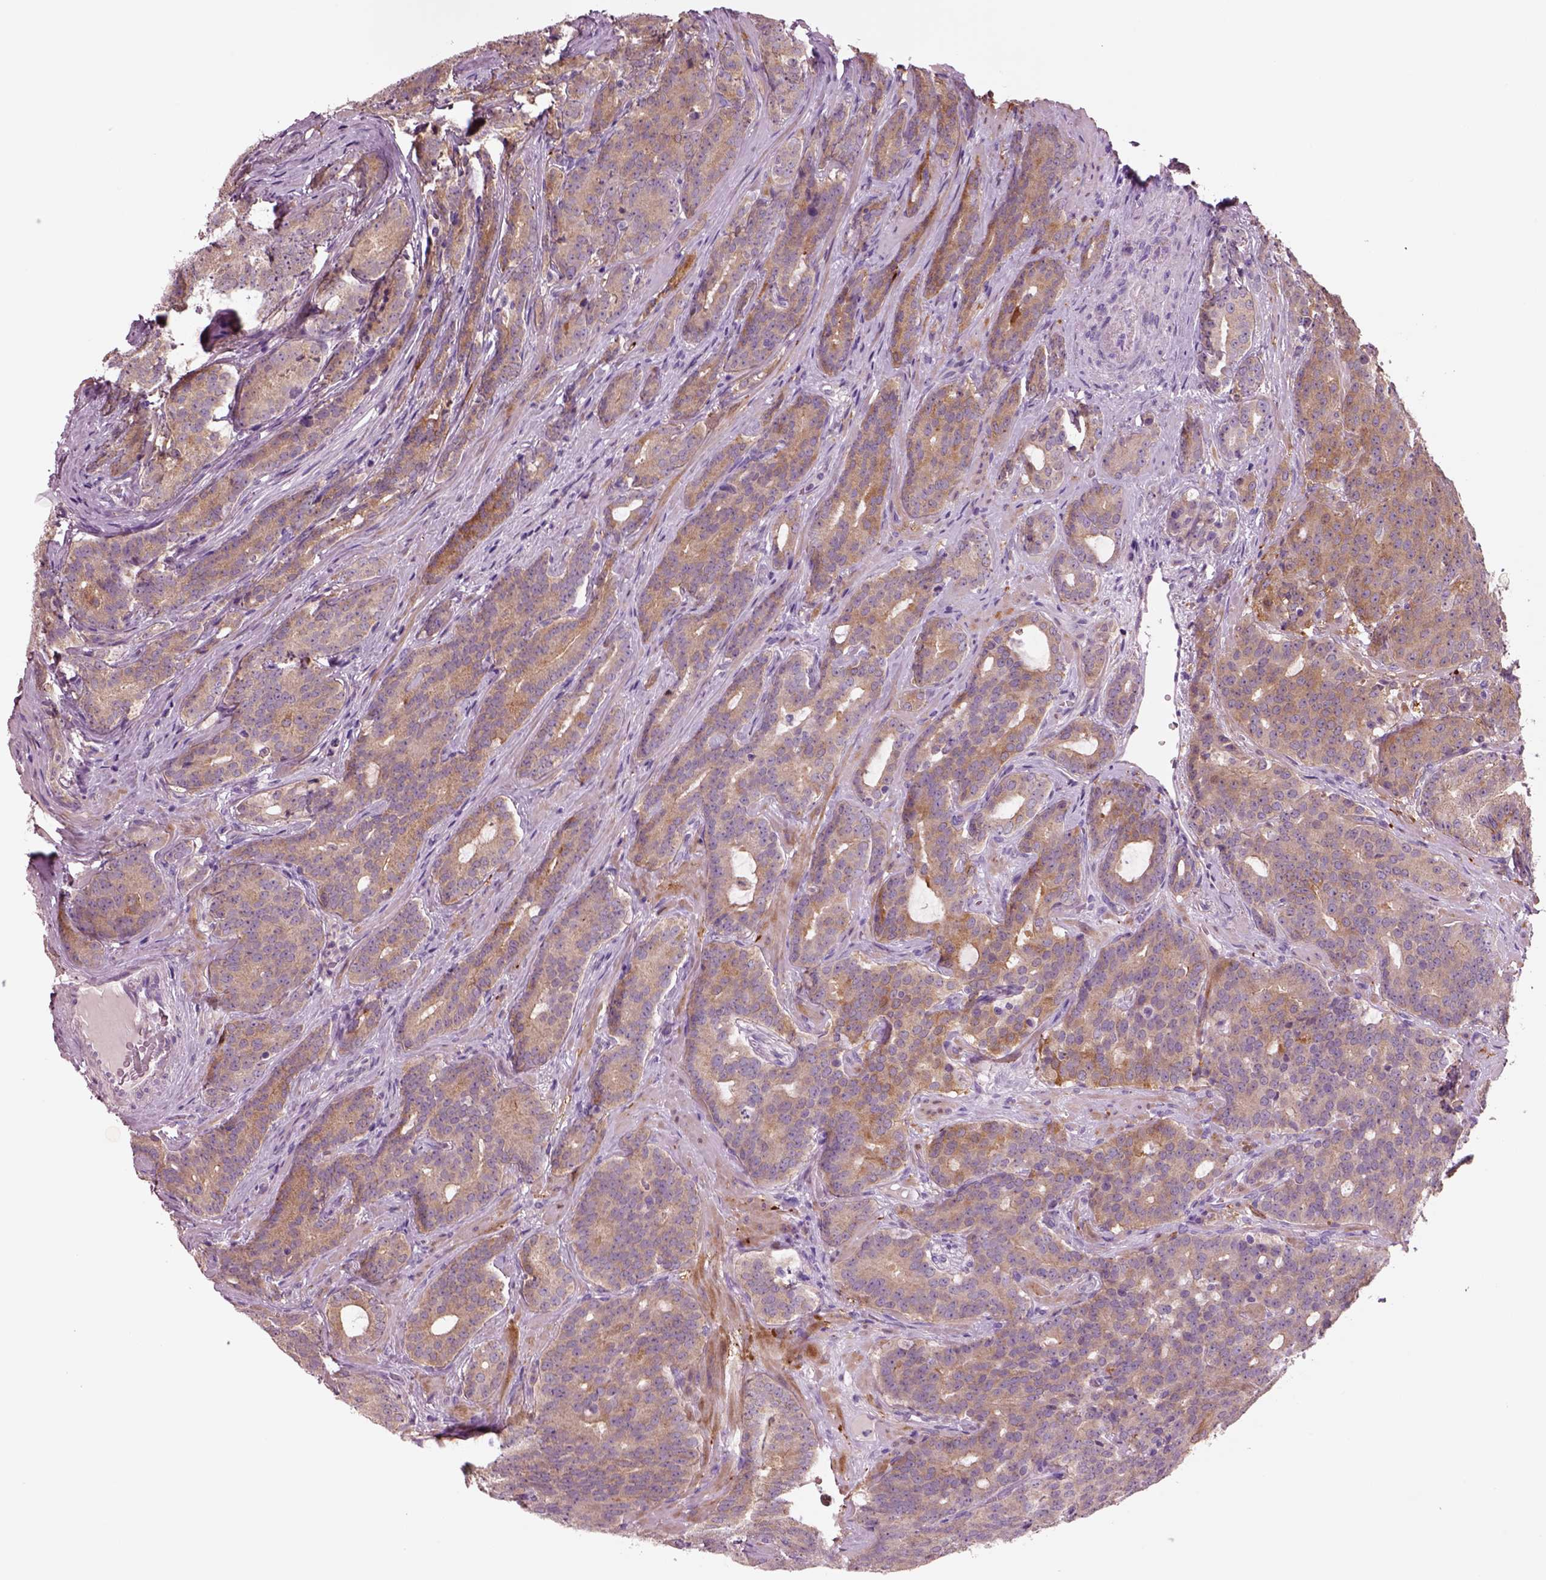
{"staining": {"intensity": "moderate", "quantity": ">75%", "location": "cytoplasmic/membranous"}, "tissue": "prostate cancer", "cell_type": "Tumor cells", "image_type": "cancer", "snomed": [{"axis": "morphology", "description": "Adenocarcinoma, NOS"}, {"axis": "topography", "description": "Prostate"}], "caption": "Brown immunohistochemical staining in prostate adenocarcinoma displays moderate cytoplasmic/membranous expression in approximately >75% of tumor cells.", "gene": "PLPP7", "patient": {"sex": "male", "age": 71}}